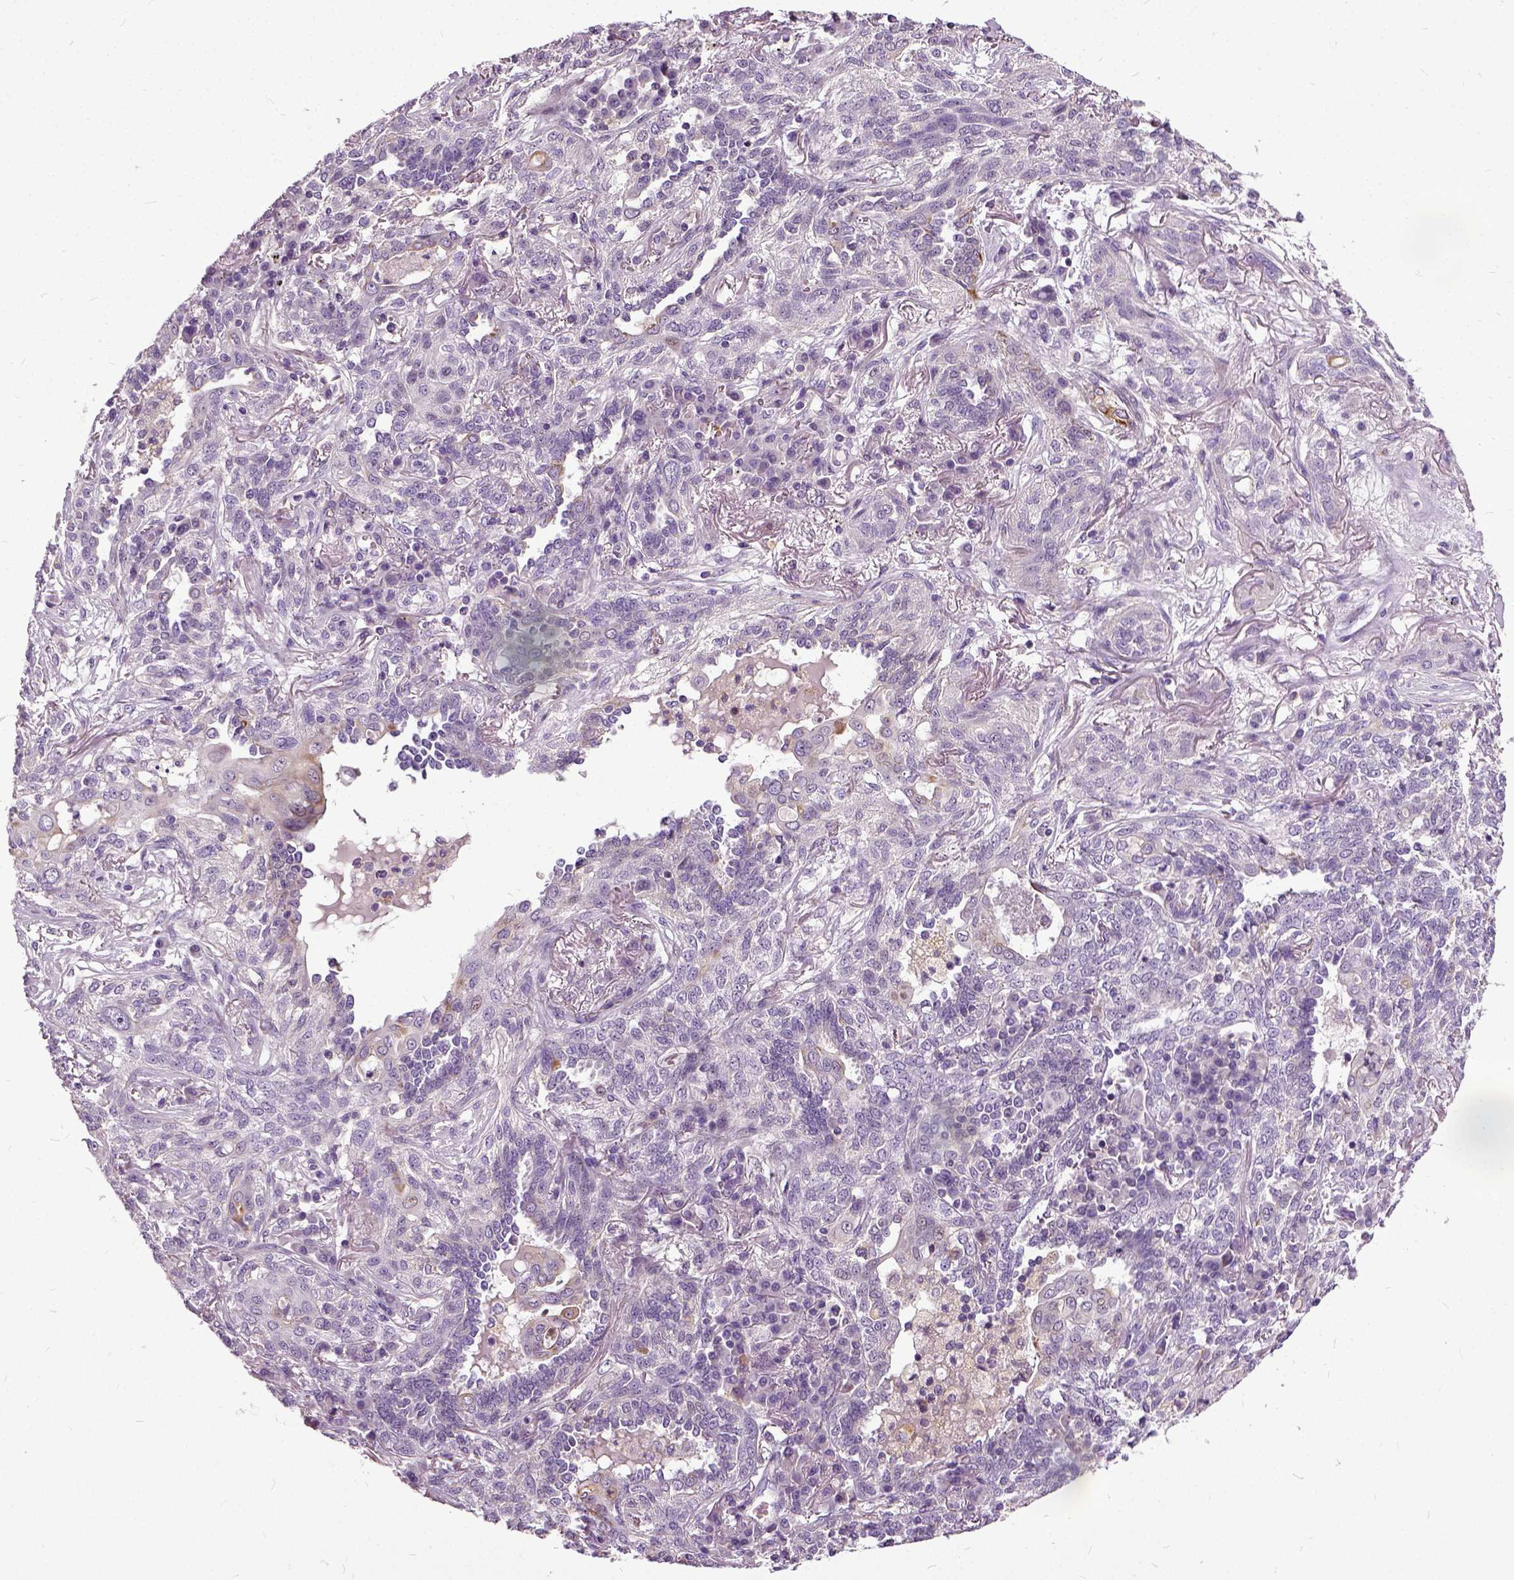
{"staining": {"intensity": "negative", "quantity": "none", "location": "none"}, "tissue": "lung cancer", "cell_type": "Tumor cells", "image_type": "cancer", "snomed": [{"axis": "morphology", "description": "Squamous cell carcinoma, NOS"}, {"axis": "topography", "description": "Lung"}], "caption": "Lung cancer (squamous cell carcinoma) was stained to show a protein in brown. There is no significant expression in tumor cells.", "gene": "ILRUN", "patient": {"sex": "female", "age": 70}}